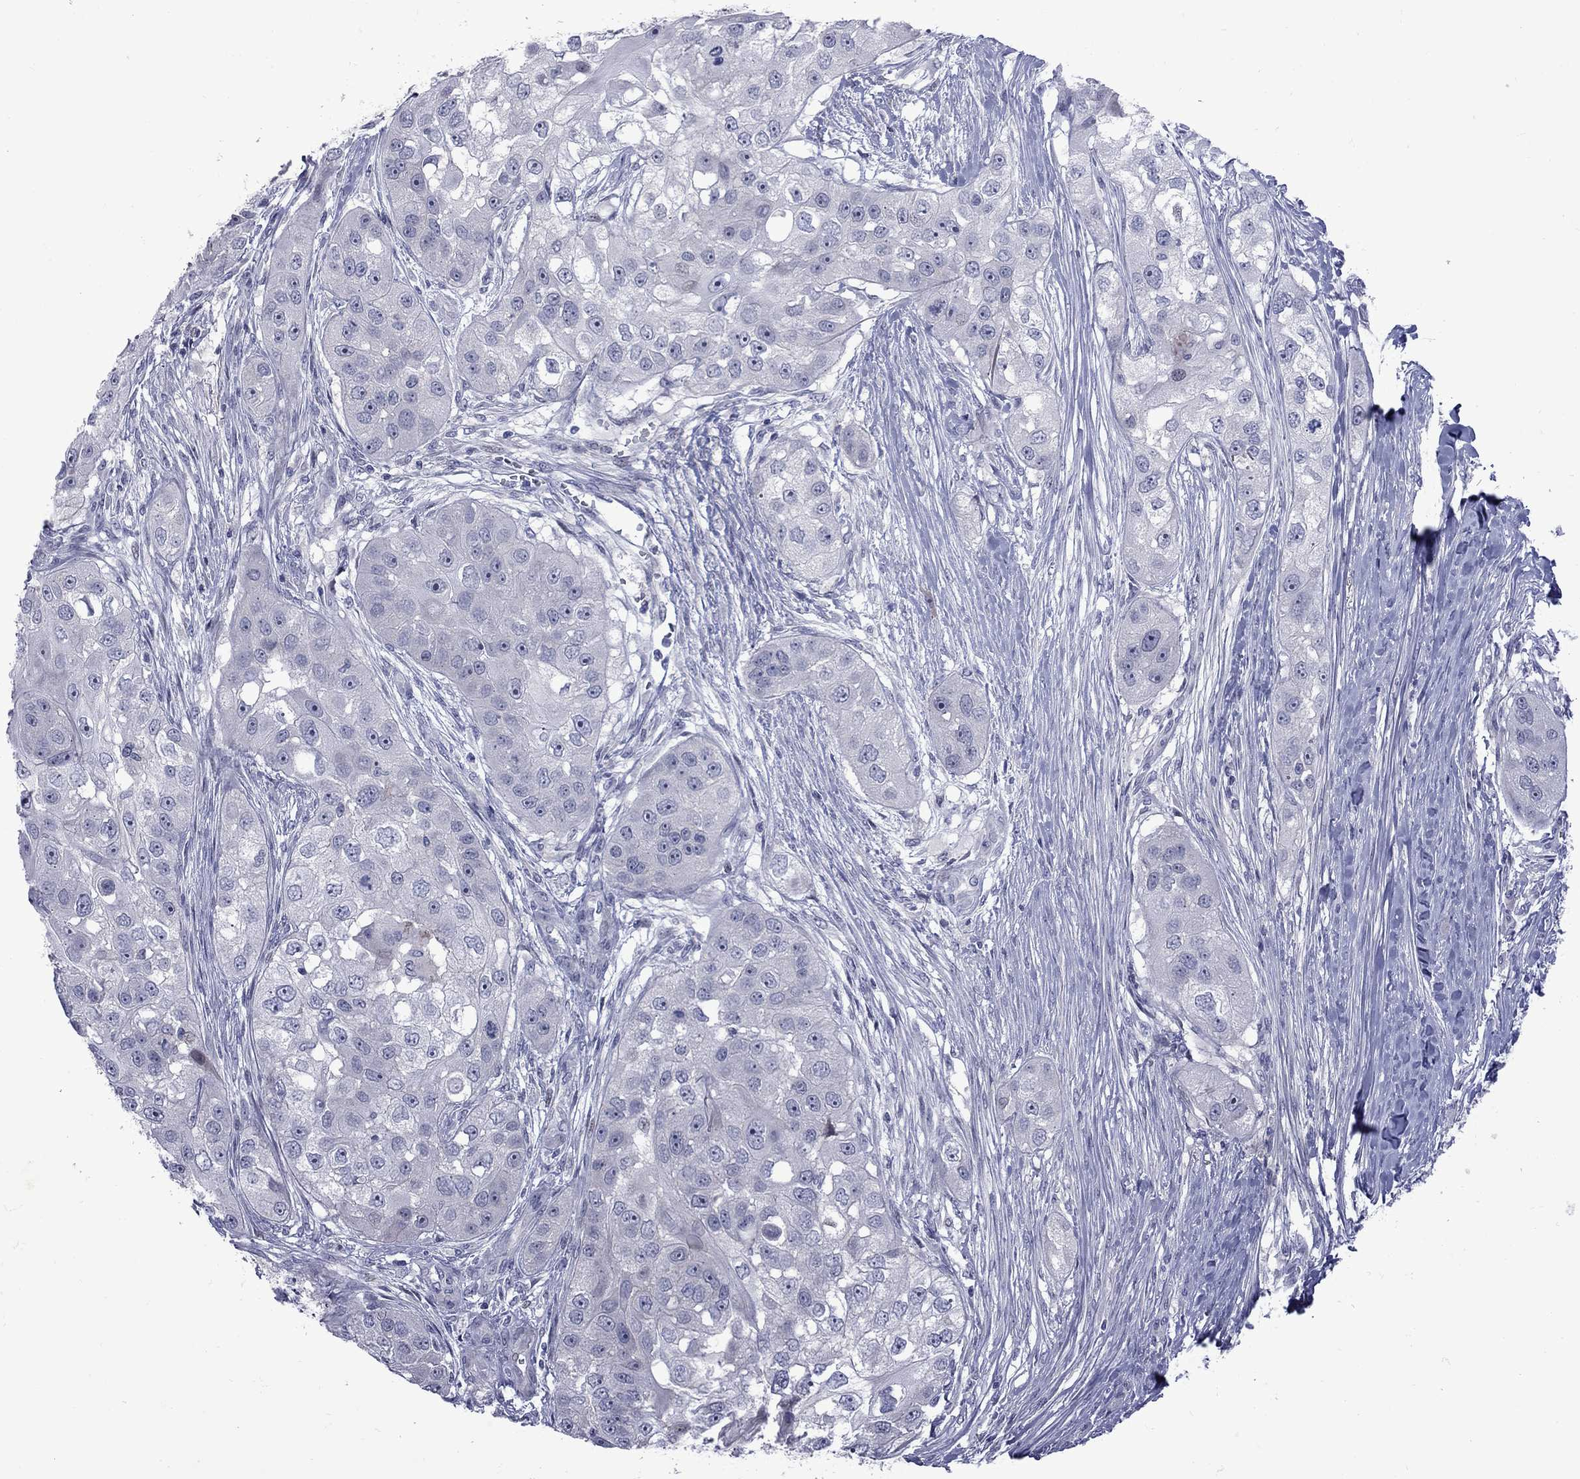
{"staining": {"intensity": "negative", "quantity": "none", "location": "none"}, "tissue": "head and neck cancer", "cell_type": "Tumor cells", "image_type": "cancer", "snomed": [{"axis": "morphology", "description": "Normal tissue, NOS"}, {"axis": "morphology", "description": "Squamous cell carcinoma, NOS"}, {"axis": "topography", "description": "Skeletal muscle"}, {"axis": "topography", "description": "Head-Neck"}], "caption": "Micrograph shows no protein staining in tumor cells of head and neck cancer tissue. (DAB IHC, high magnification).", "gene": "NRARP", "patient": {"sex": "male", "age": 51}}